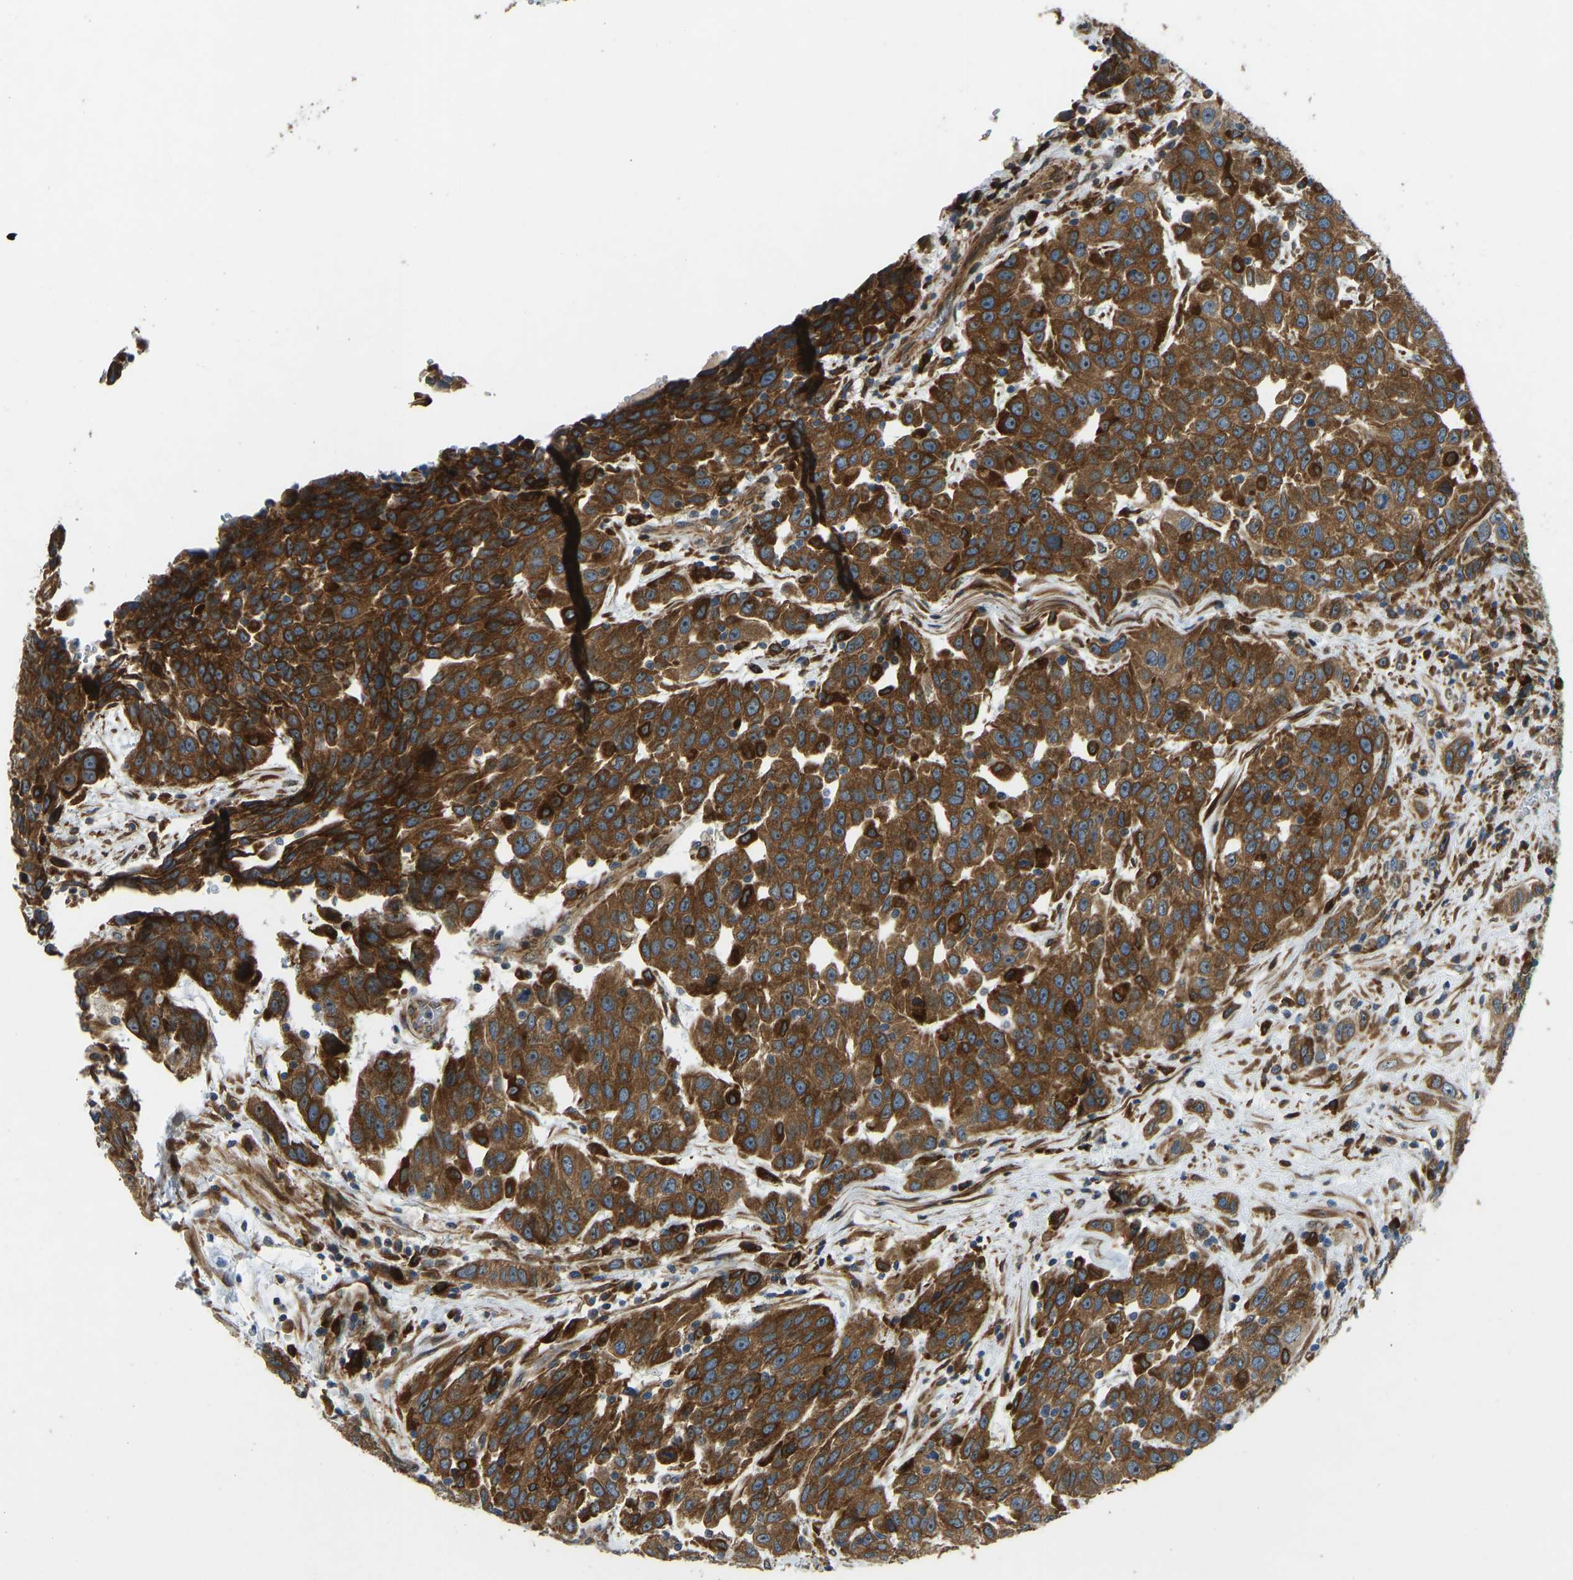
{"staining": {"intensity": "strong", "quantity": ">75%", "location": "cytoplasmic/membranous"}, "tissue": "urothelial cancer", "cell_type": "Tumor cells", "image_type": "cancer", "snomed": [{"axis": "morphology", "description": "Urothelial carcinoma, High grade"}, {"axis": "topography", "description": "Urinary bladder"}], "caption": "A brown stain shows strong cytoplasmic/membranous expression of a protein in high-grade urothelial carcinoma tumor cells.", "gene": "OS9", "patient": {"sex": "female", "age": 80}}